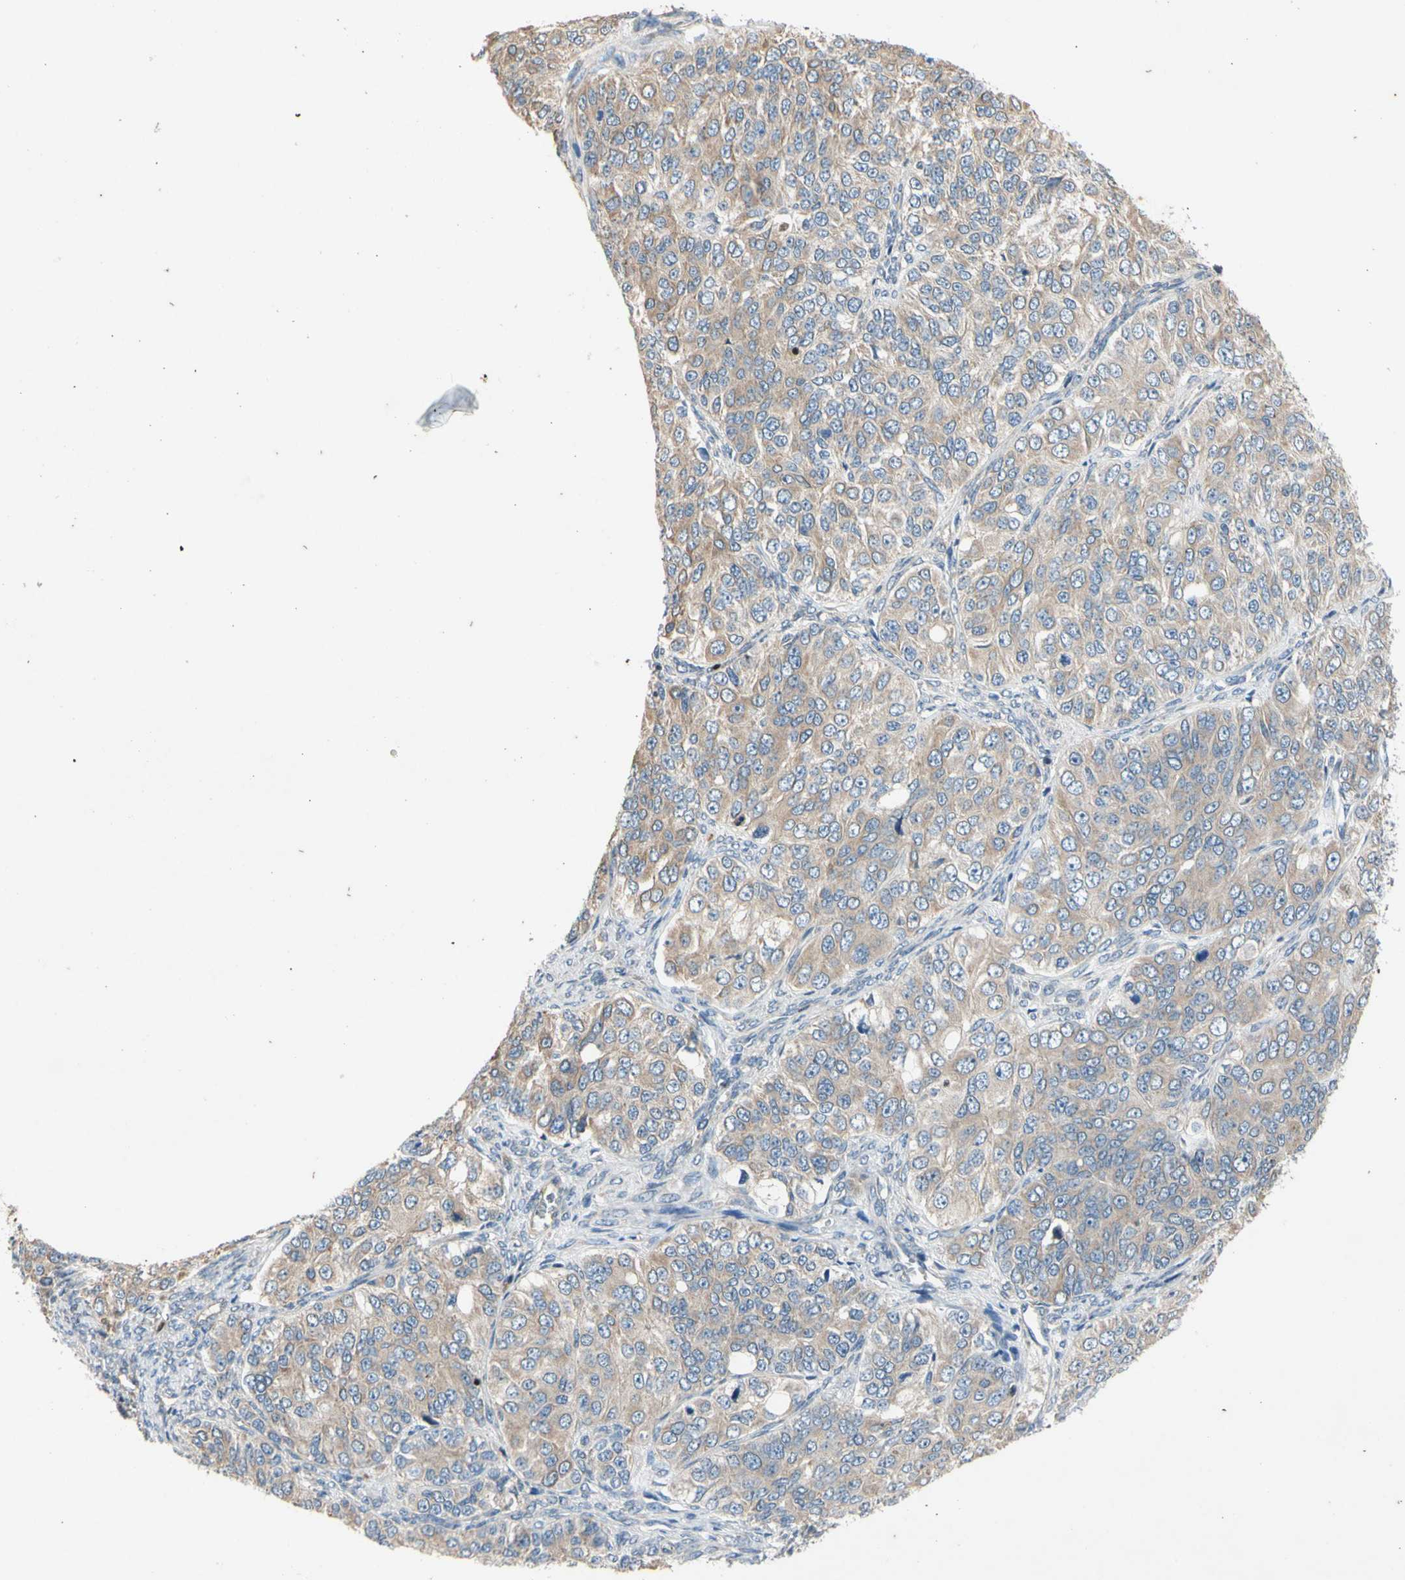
{"staining": {"intensity": "weak", "quantity": ">75%", "location": "cytoplasmic/membranous"}, "tissue": "ovarian cancer", "cell_type": "Tumor cells", "image_type": "cancer", "snomed": [{"axis": "morphology", "description": "Carcinoma, endometroid"}, {"axis": "topography", "description": "Ovary"}], "caption": "Endometroid carcinoma (ovarian) stained with immunohistochemistry displays weak cytoplasmic/membranous expression in about >75% of tumor cells.", "gene": "TBX21", "patient": {"sex": "female", "age": 51}}